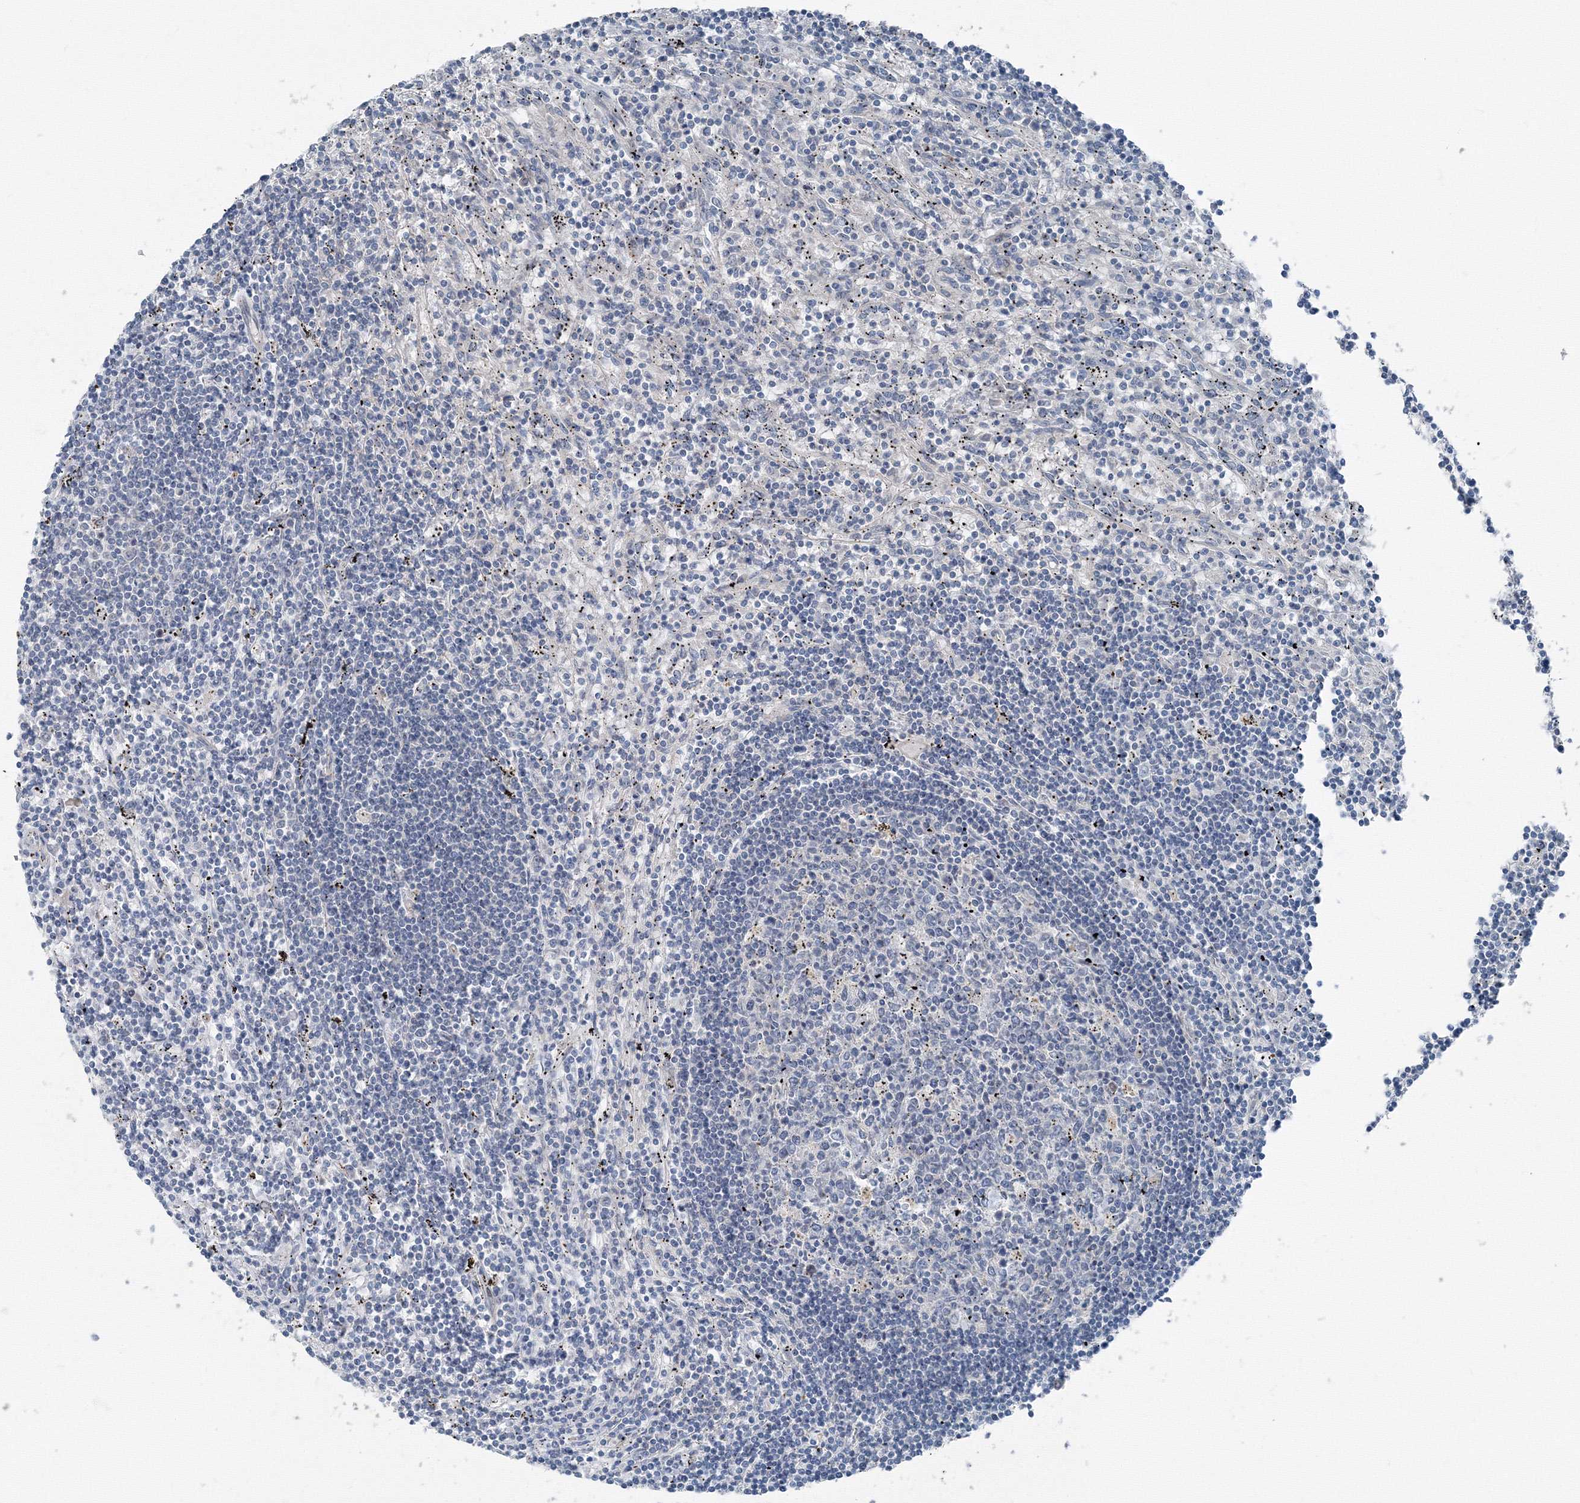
{"staining": {"intensity": "negative", "quantity": "none", "location": "none"}, "tissue": "lymphoma", "cell_type": "Tumor cells", "image_type": "cancer", "snomed": [{"axis": "morphology", "description": "Malignant lymphoma, non-Hodgkin's type, Low grade"}, {"axis": "topography", "description": "Spleen"}], "caption": "An image of lymphoma stained for a protein reveals no brown staining in tumor cells.", "gene": "AASDH", "patient": {"sex": "male", "age": 76}}